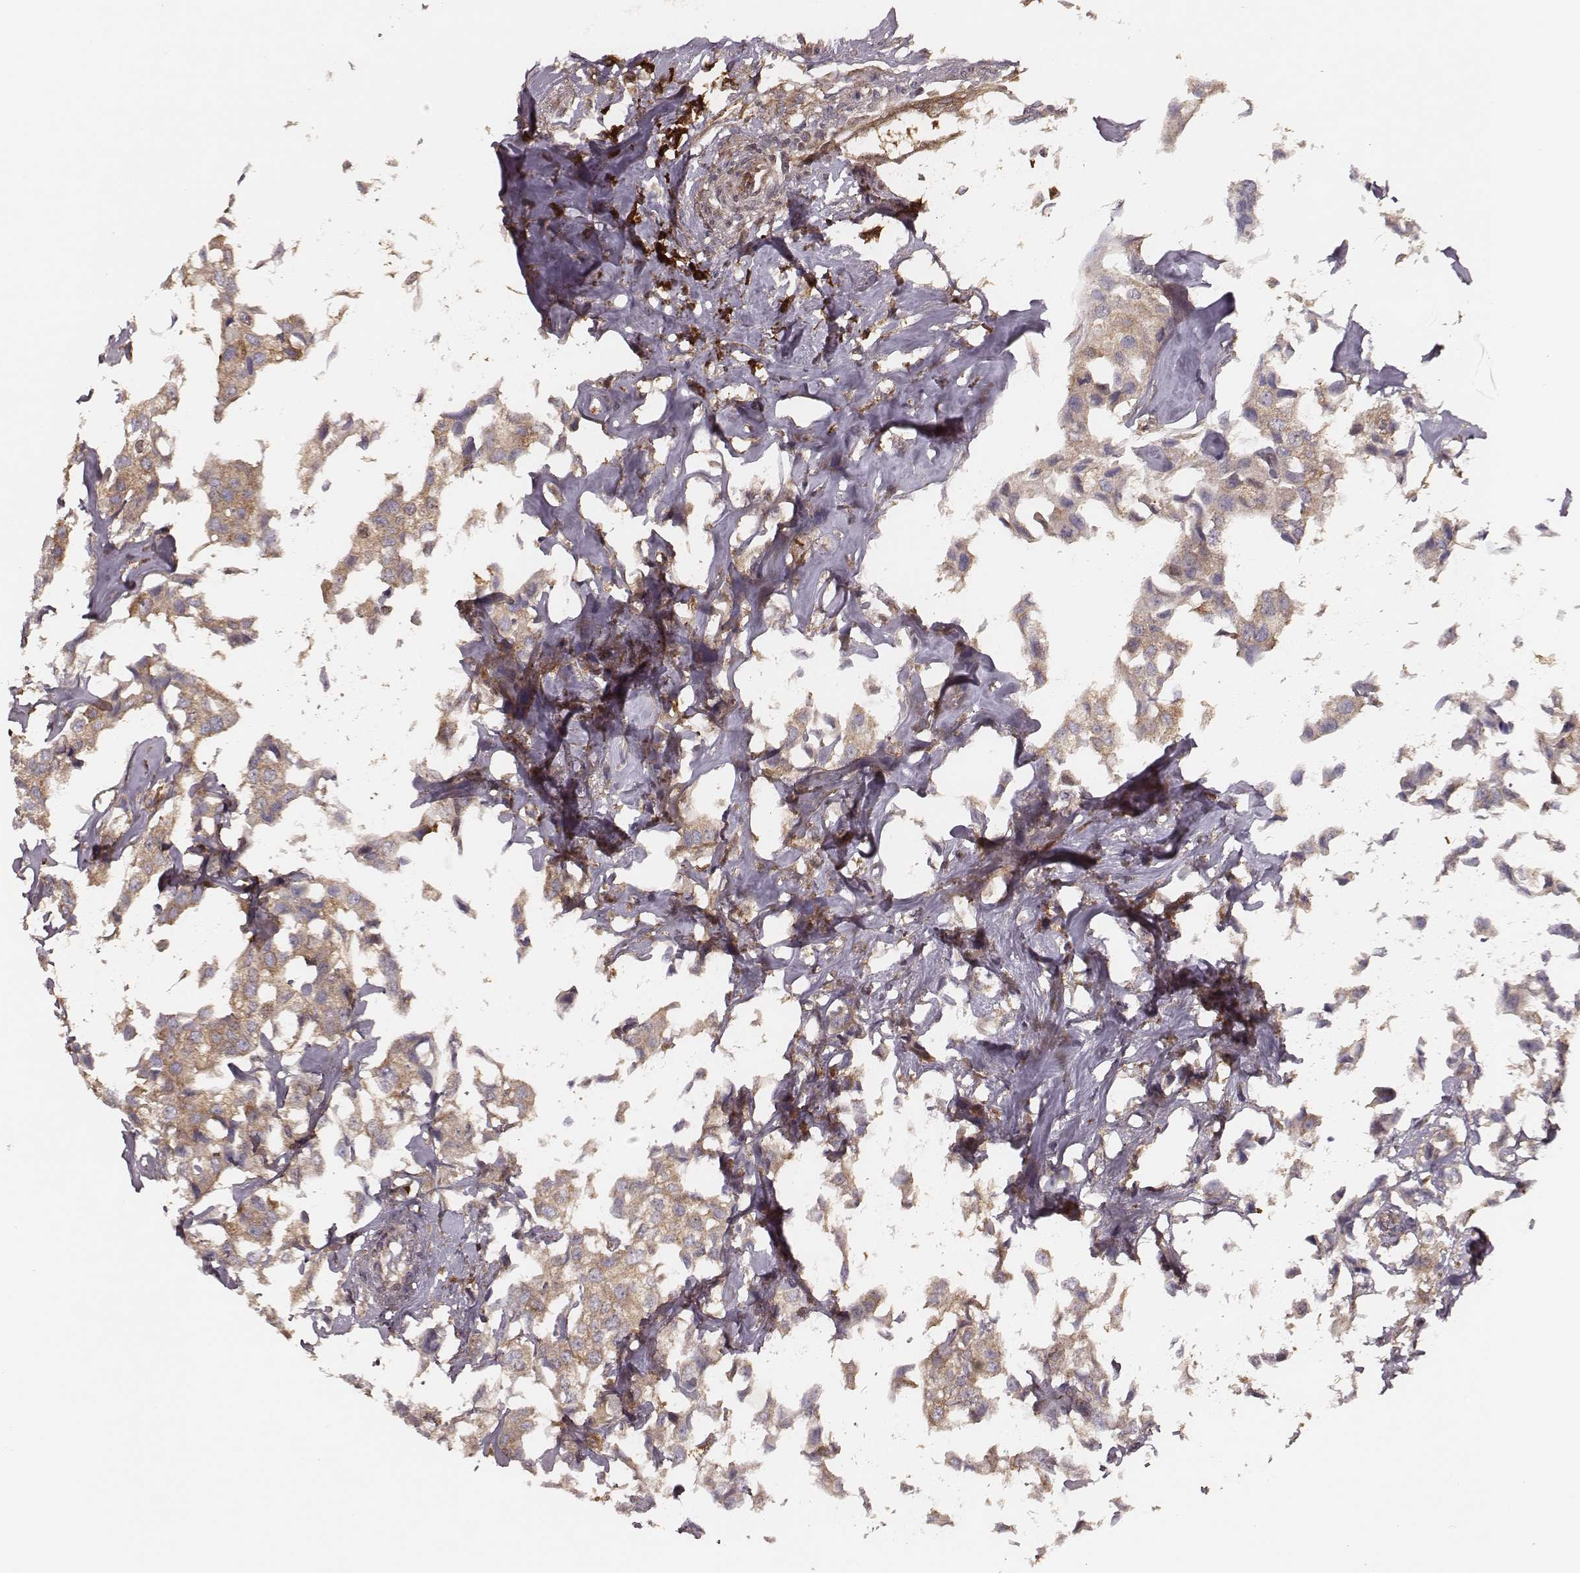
{"staining": {"intensity": "moderate", "quantity": ">75%", "location": "cytoplasmic/membranous"}, "tissue": "breast cancer", "cell_type": "Tumor cells", "image_type": "cancer", "snomed": [{"axis": "morphology", "description": "Duct carcinoma"}, {"axis": "topography", "description": "Breast"}], "caption": "DAB (3,3'-diaminobenzidine) immunohistochemical staining of intraductal carcinoma (breast) displays moderate cytoplasmic/membranous protein expression in approximately >75% of tumor cells.", "gene": "CARS1", "patient": {"sex": "female", "age": 80}}